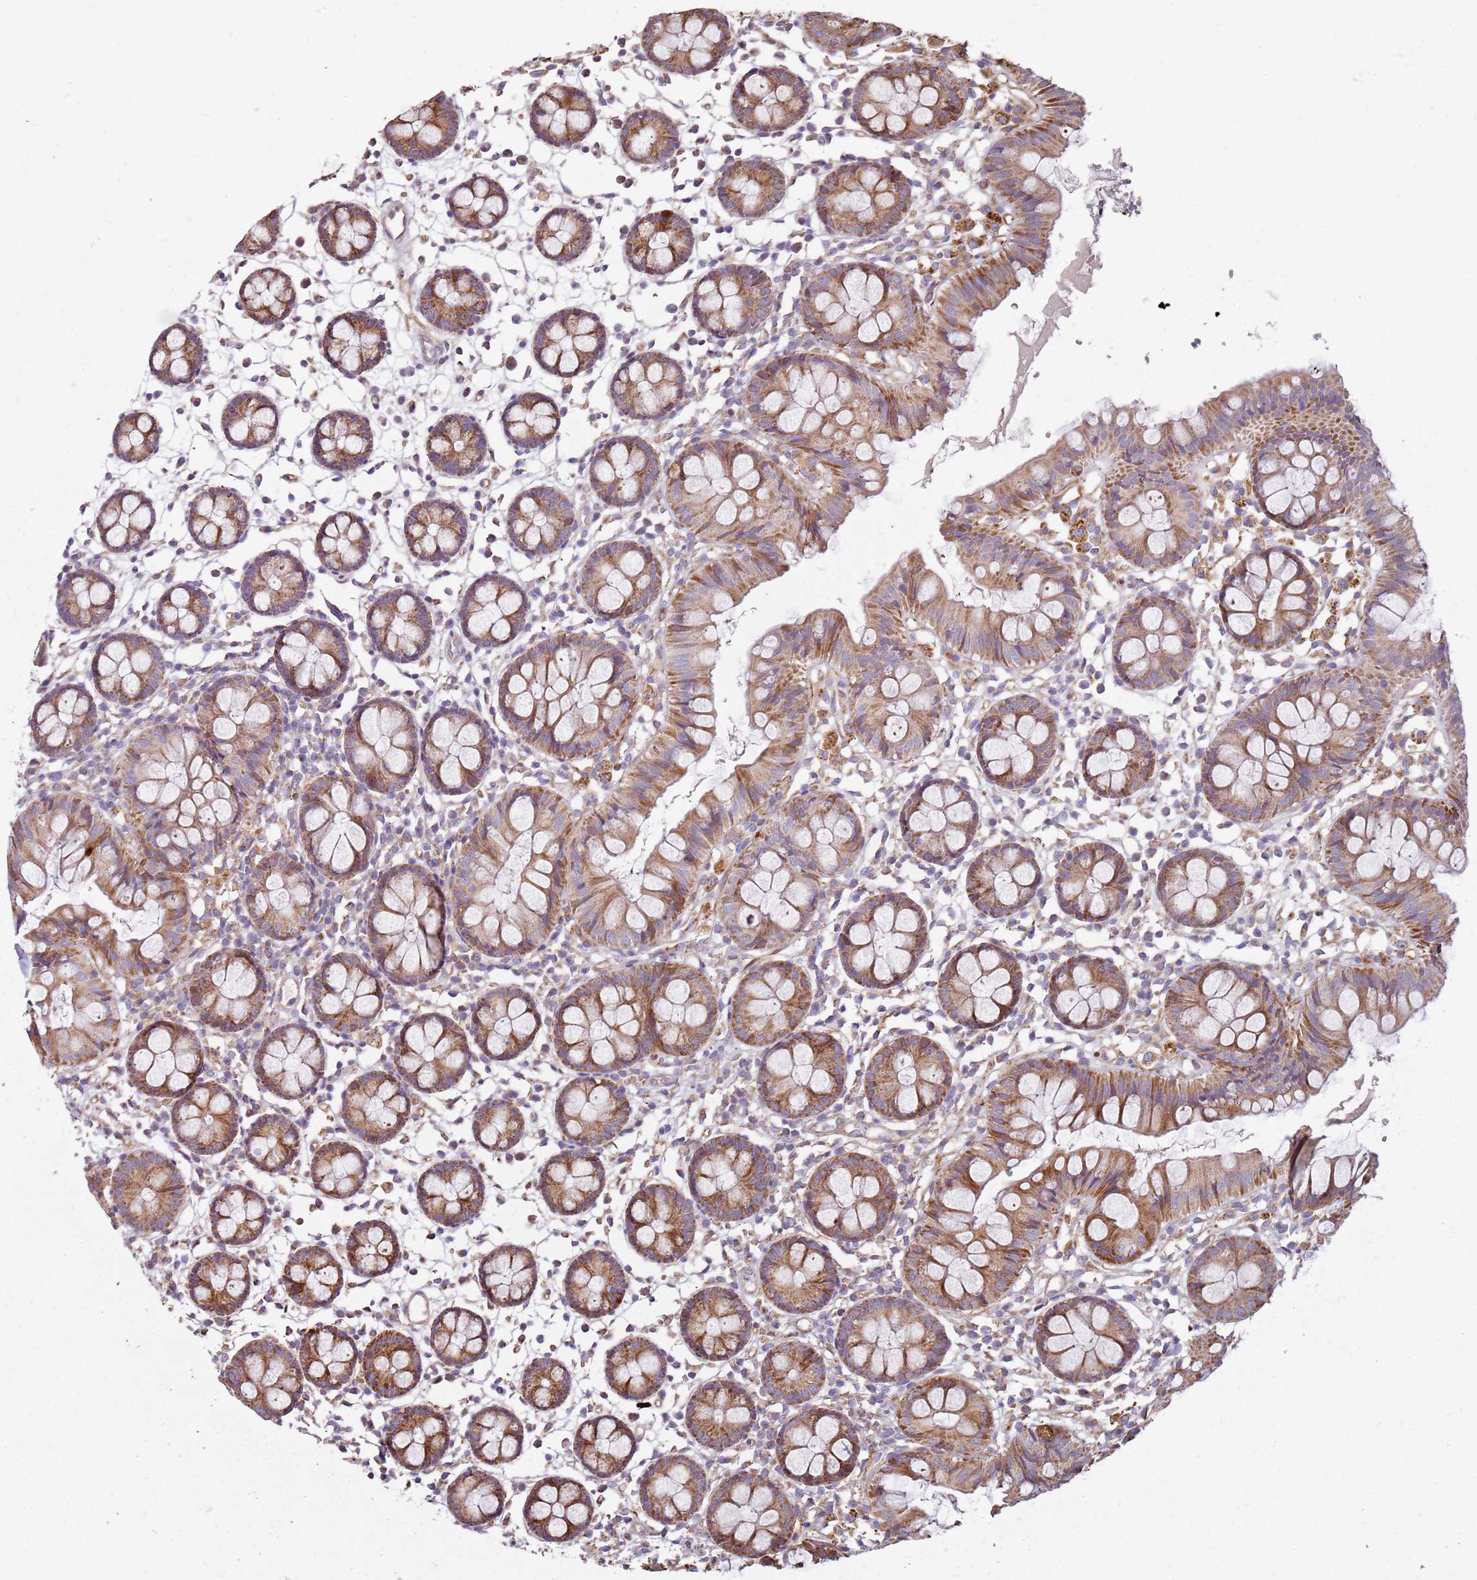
{"staining": {"intensity": "moderate", "quantity": ">75%", "location": "cytoplasmic/membranous"}, "tissue": "colon", "cell_type": "Endothelial cells", "image_type": "normal", "snomed": [{"axis": "morphology", "description": "Normal tissue, NOS"}, {"axis": "topography", "description": "Colon"}], "caption": "High-magnification brightfield microscopy of normal colon stained with DAB (3,3'-diaminobenzidine) (brown) and counterstained with hematoxylin (blue). endothelial cells exhibit moderate cytoplasmic/membranous expression is present in about>75% of cells.", "gene": "ALS2", "patient": {"sex": "female", "age": 84}}